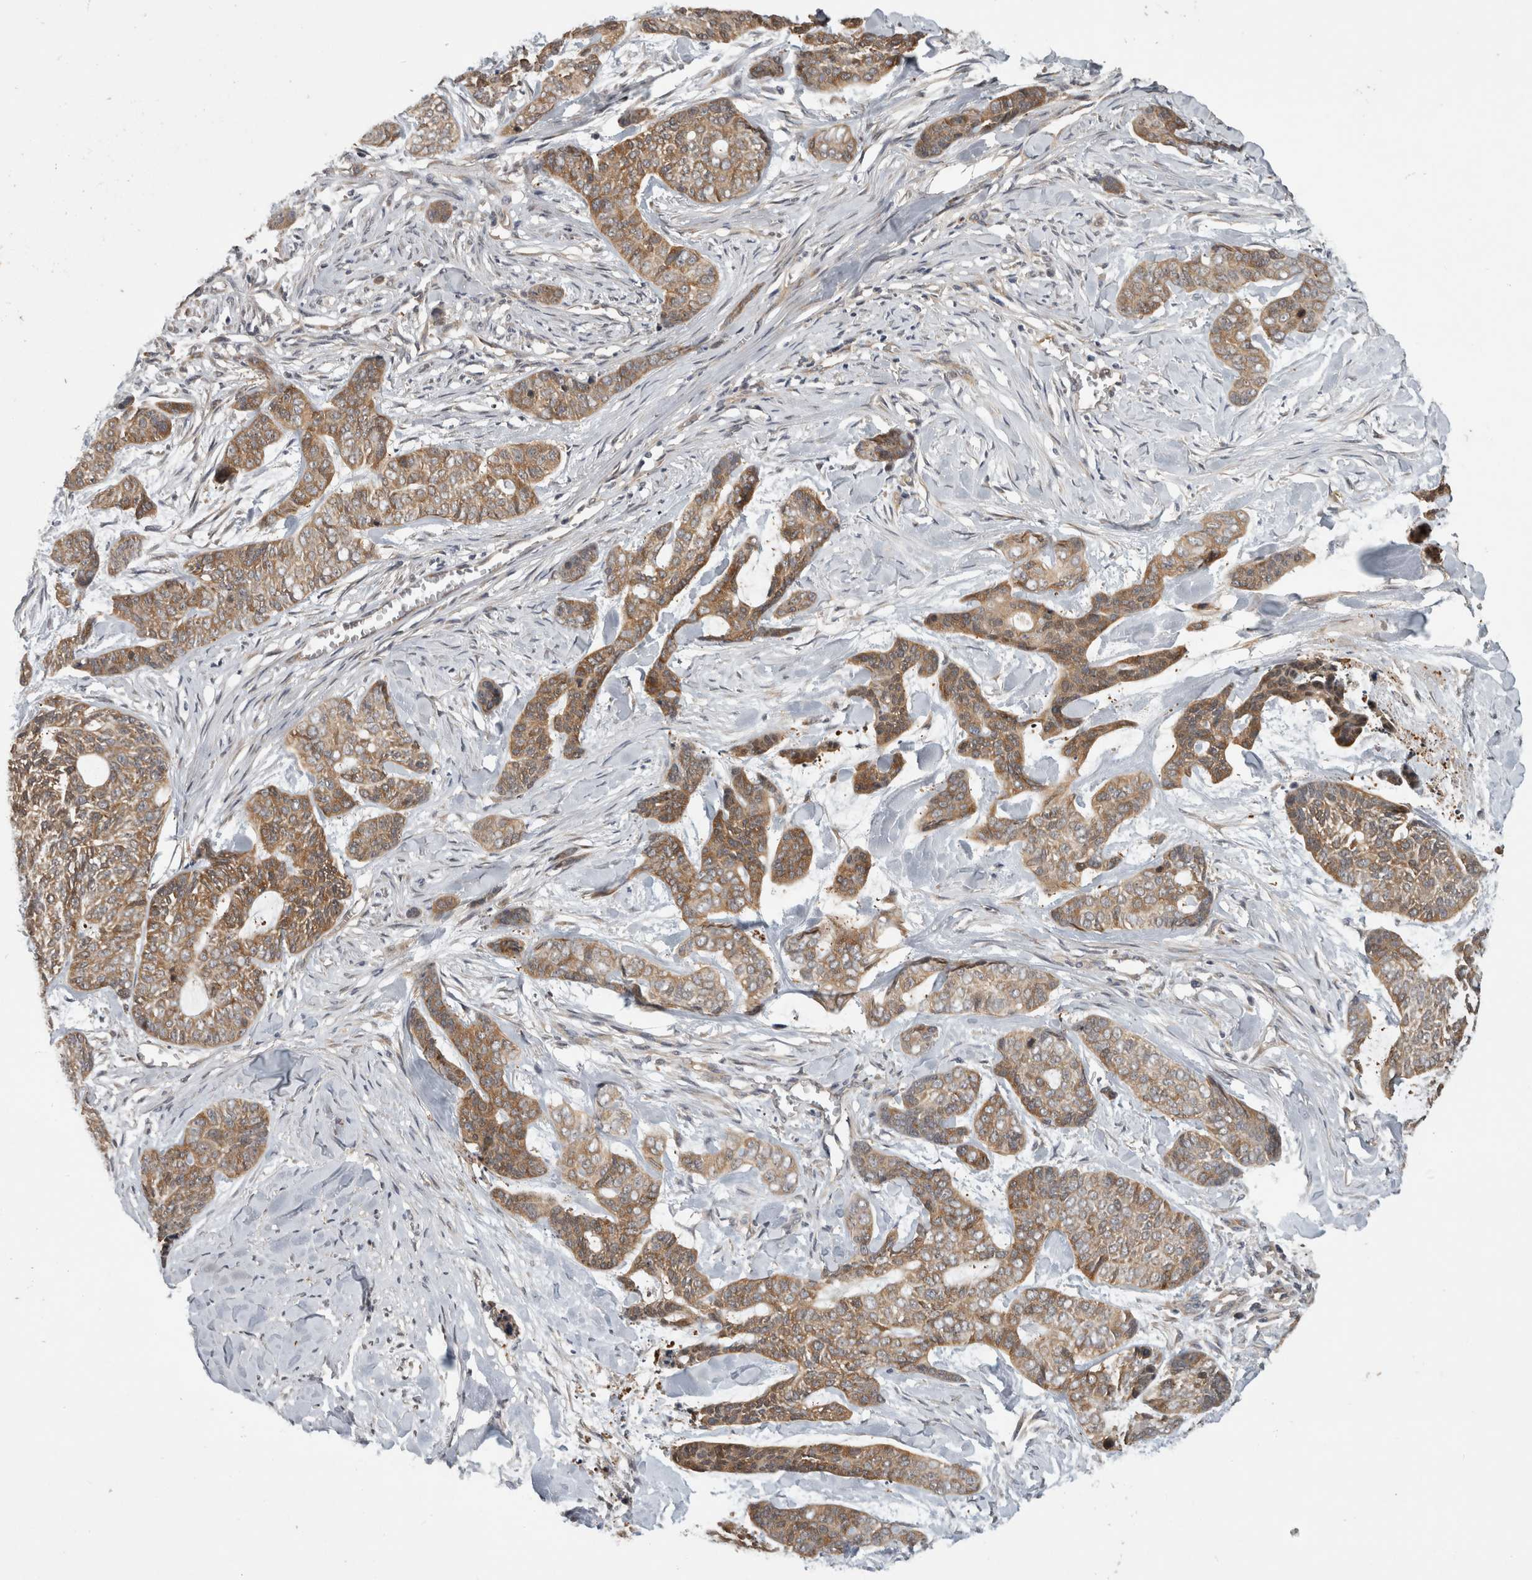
{"staining": {"intensity": "moderate", "quantity": ">75%", "location": "cytoplasmic/membranous"}, "tissue": "skin cancer", "cell_type": "Tumor cells", "image_type": "cancer", "snomed": [{"axis": "morphology", "description": "Basal cell carcinoma"}, {"axis": "topography", "description": "Skin"}], "caption": "Immunohistochemistry (DAB (3,3'-diaminobenzidine)) staining of human basal cell carcinoma (skin) demonstrates moderate cytoplasmic/membranous protein positivity in approximately >75% of tumor cells.", "gene": "TRMT61B", "patient": {"sex": "female", "age": 64}}